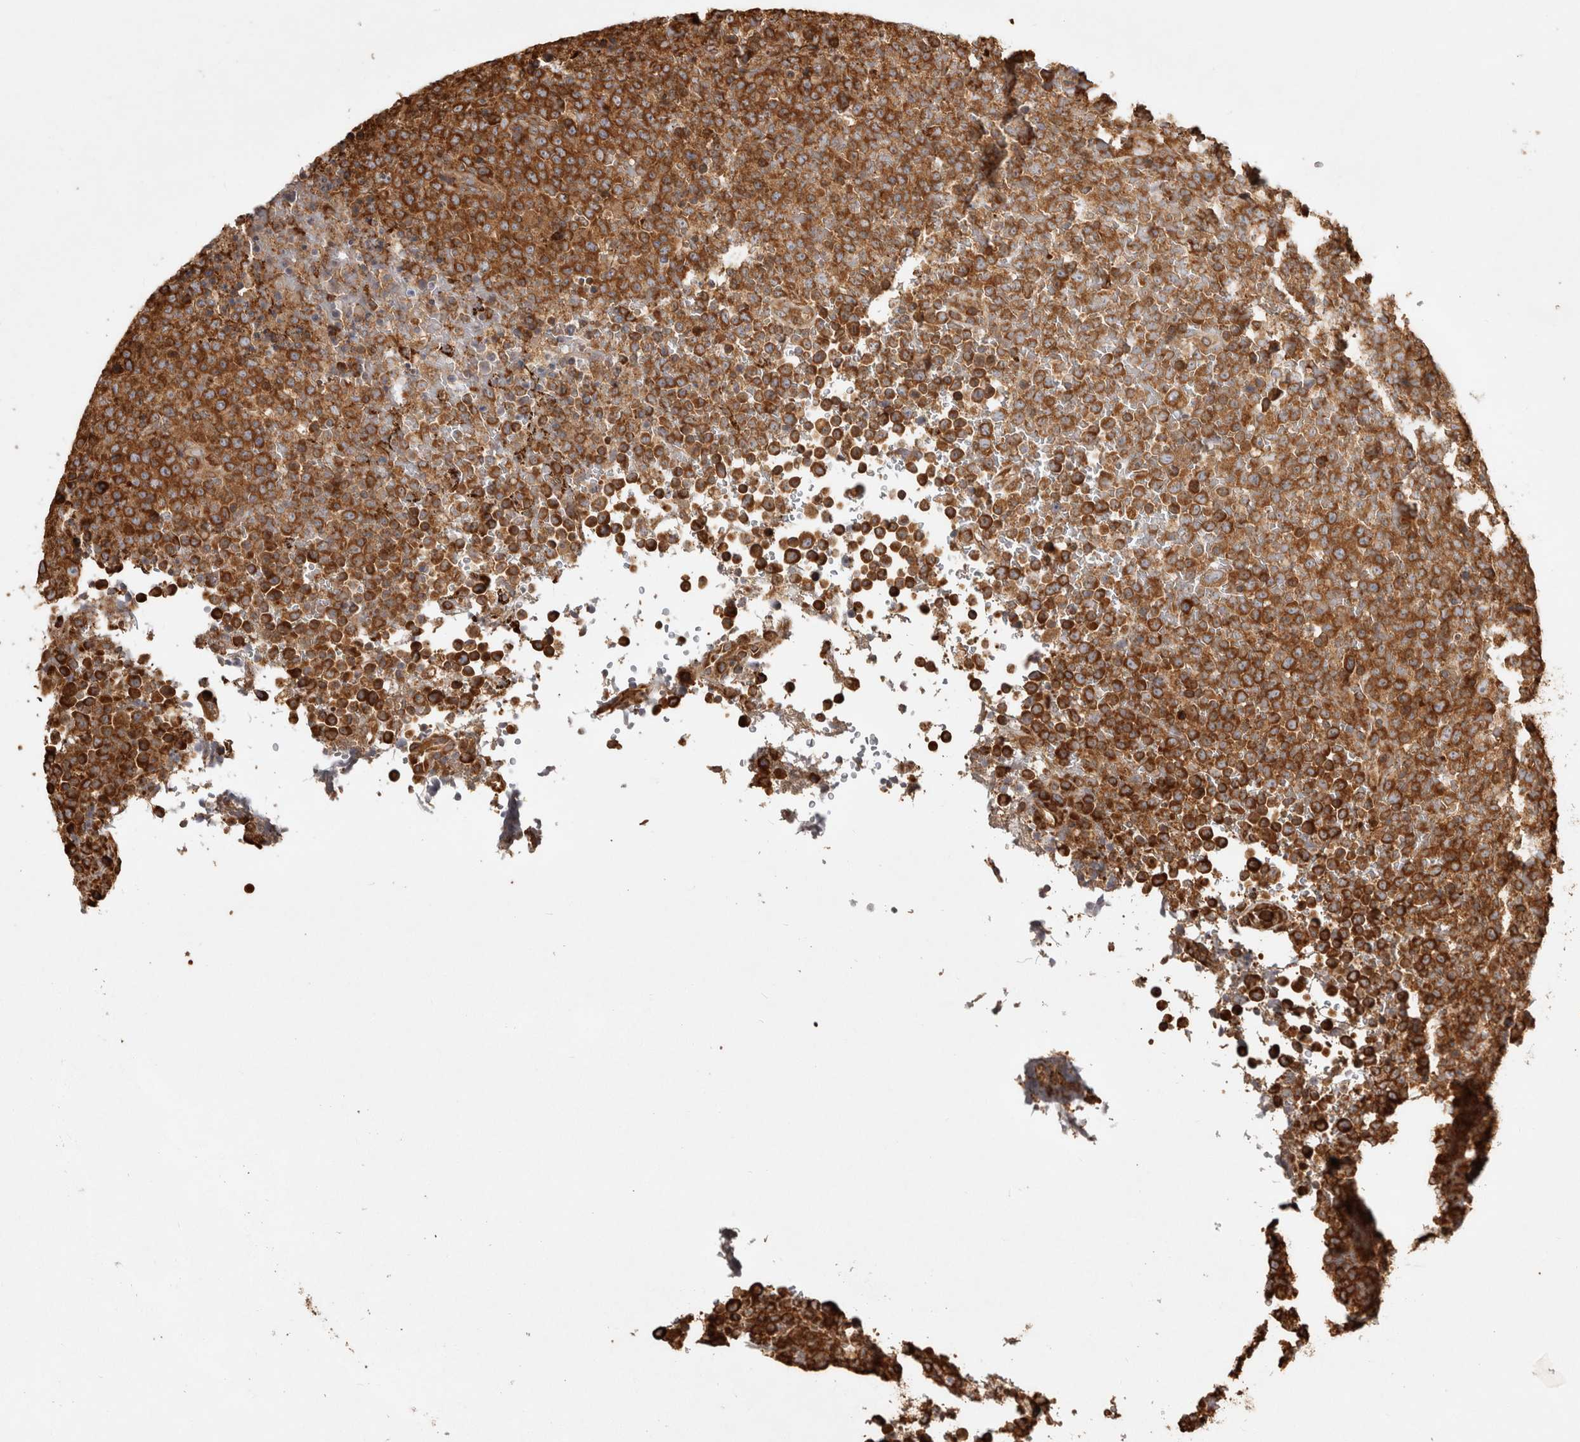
{"staining": {"intensity": "strong", "quantity": ">75%", "location": "cytoplasmic/membranous"}, "tissue": "lymphoma", "cell_type": "Tumor cells", "image_type": "cancer", "snomed": [{"axis": "morphology", "description": "Malignant lymphoma, non-Hodgkin's type, High grade"}, {"axis": "topography", "description": "Lymph node"}], "caption": "This micrograph shows immunohistochemistry staining of malignant lymphoma, non-Hodgkin's type (high-grade), with high strong cytoplasmic/membranous expression in approximately >75% of tumor cells.", "gene": "CAMSAP2", "patient": {"sex": "male", "age": 13}}